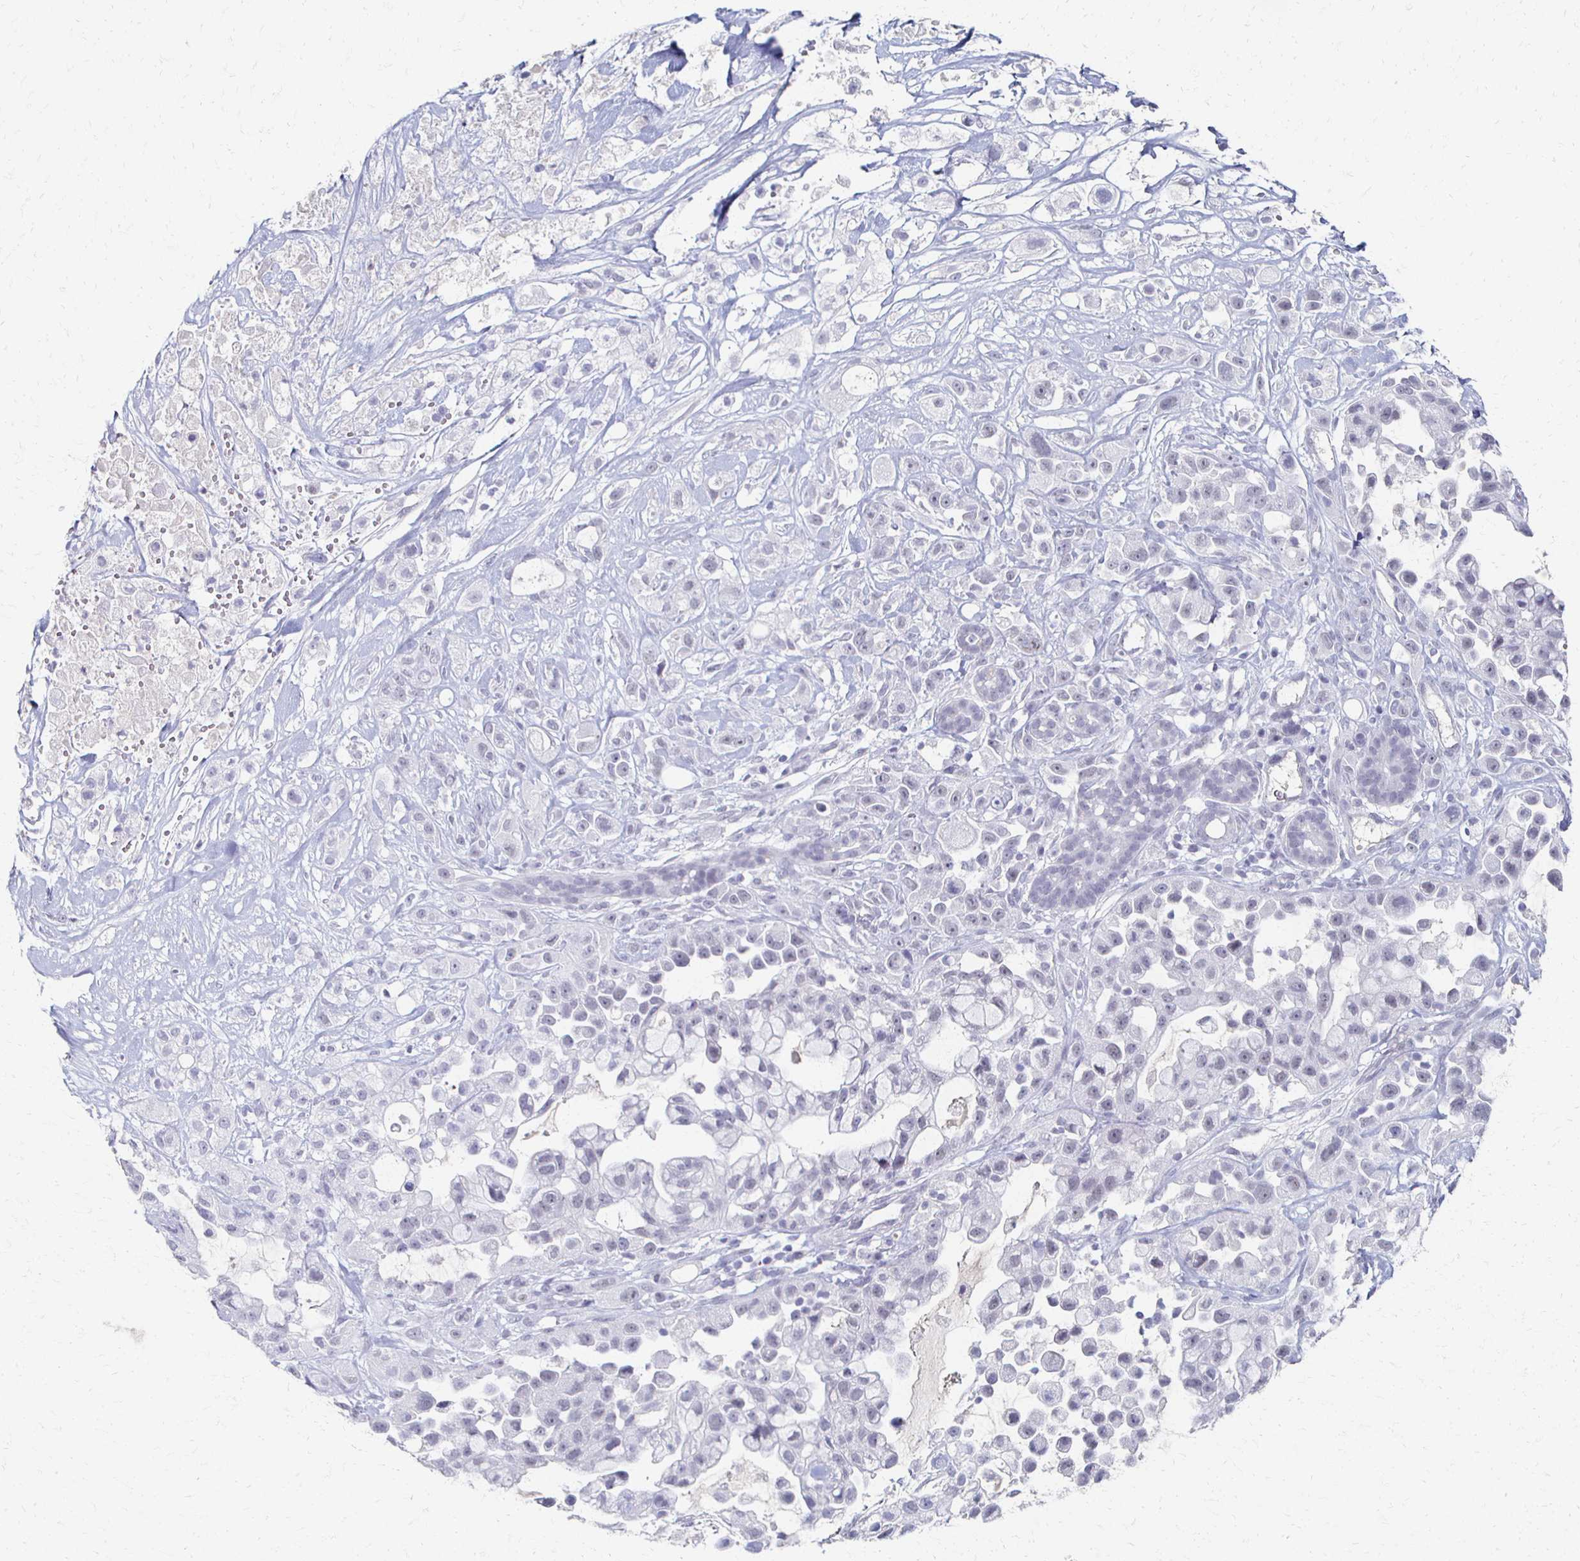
{"staining": {"intensity": "negative", "quantity": "none", "location": "none"}, "tissue": "pancreatic cancer", "cell_type": "Tumor cells", "image_type": "cancer", "snomed": [{"axis": "morphology", "description": "Adenocarcinoma, NOS"}, {"axis": "topography", "description": "Pancreas"}], "caption": "Pancreatic cancer (adenocarcinoma) was stained to show a protein in brown. There is no significant expression in tumor cells.", "gene": "CXCR2", "patient": {"sex": "male", "age": 44}}